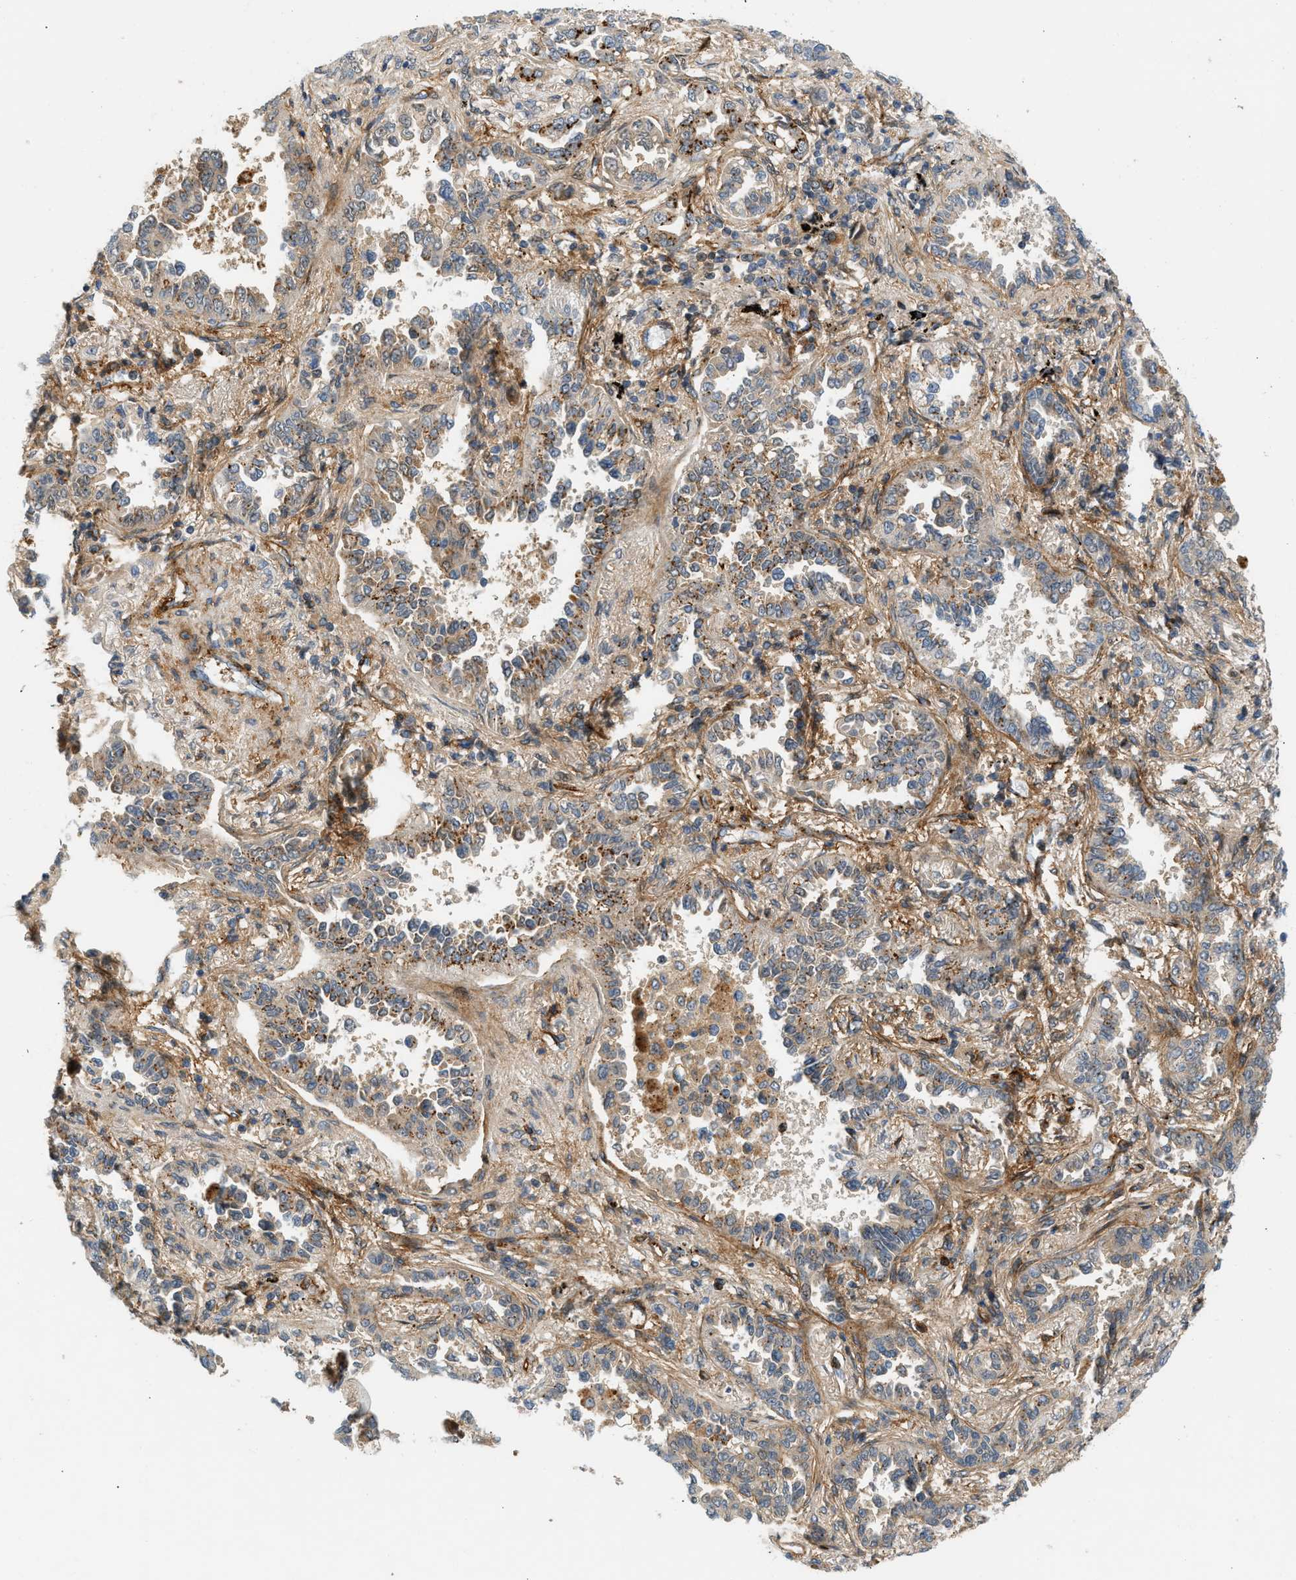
{"staining": {"intensity": "moderate", "quantity": ">75%", "location": "cytoplasmic/membranous"}, "tissue": "lung cancer", "cell_type": "Tumor cells", "image_type": "cancer", "snomed": [{"axis": "morphology", "description": "Normal tissue, NOS"}, {"axis": "morphology", "description": "Adenocarcinoma, NOS"}, {"axis": "topography", "description": "Lung"}], "caption": "Adenocarcinoma (lung) tissue displays moderate cytoplasmic/membranous staining in about >75% of tumor cells, visualized by immunohistochemistry.", "gene": "EDNRA", "patient": {"sex": "male", "age": 59}}